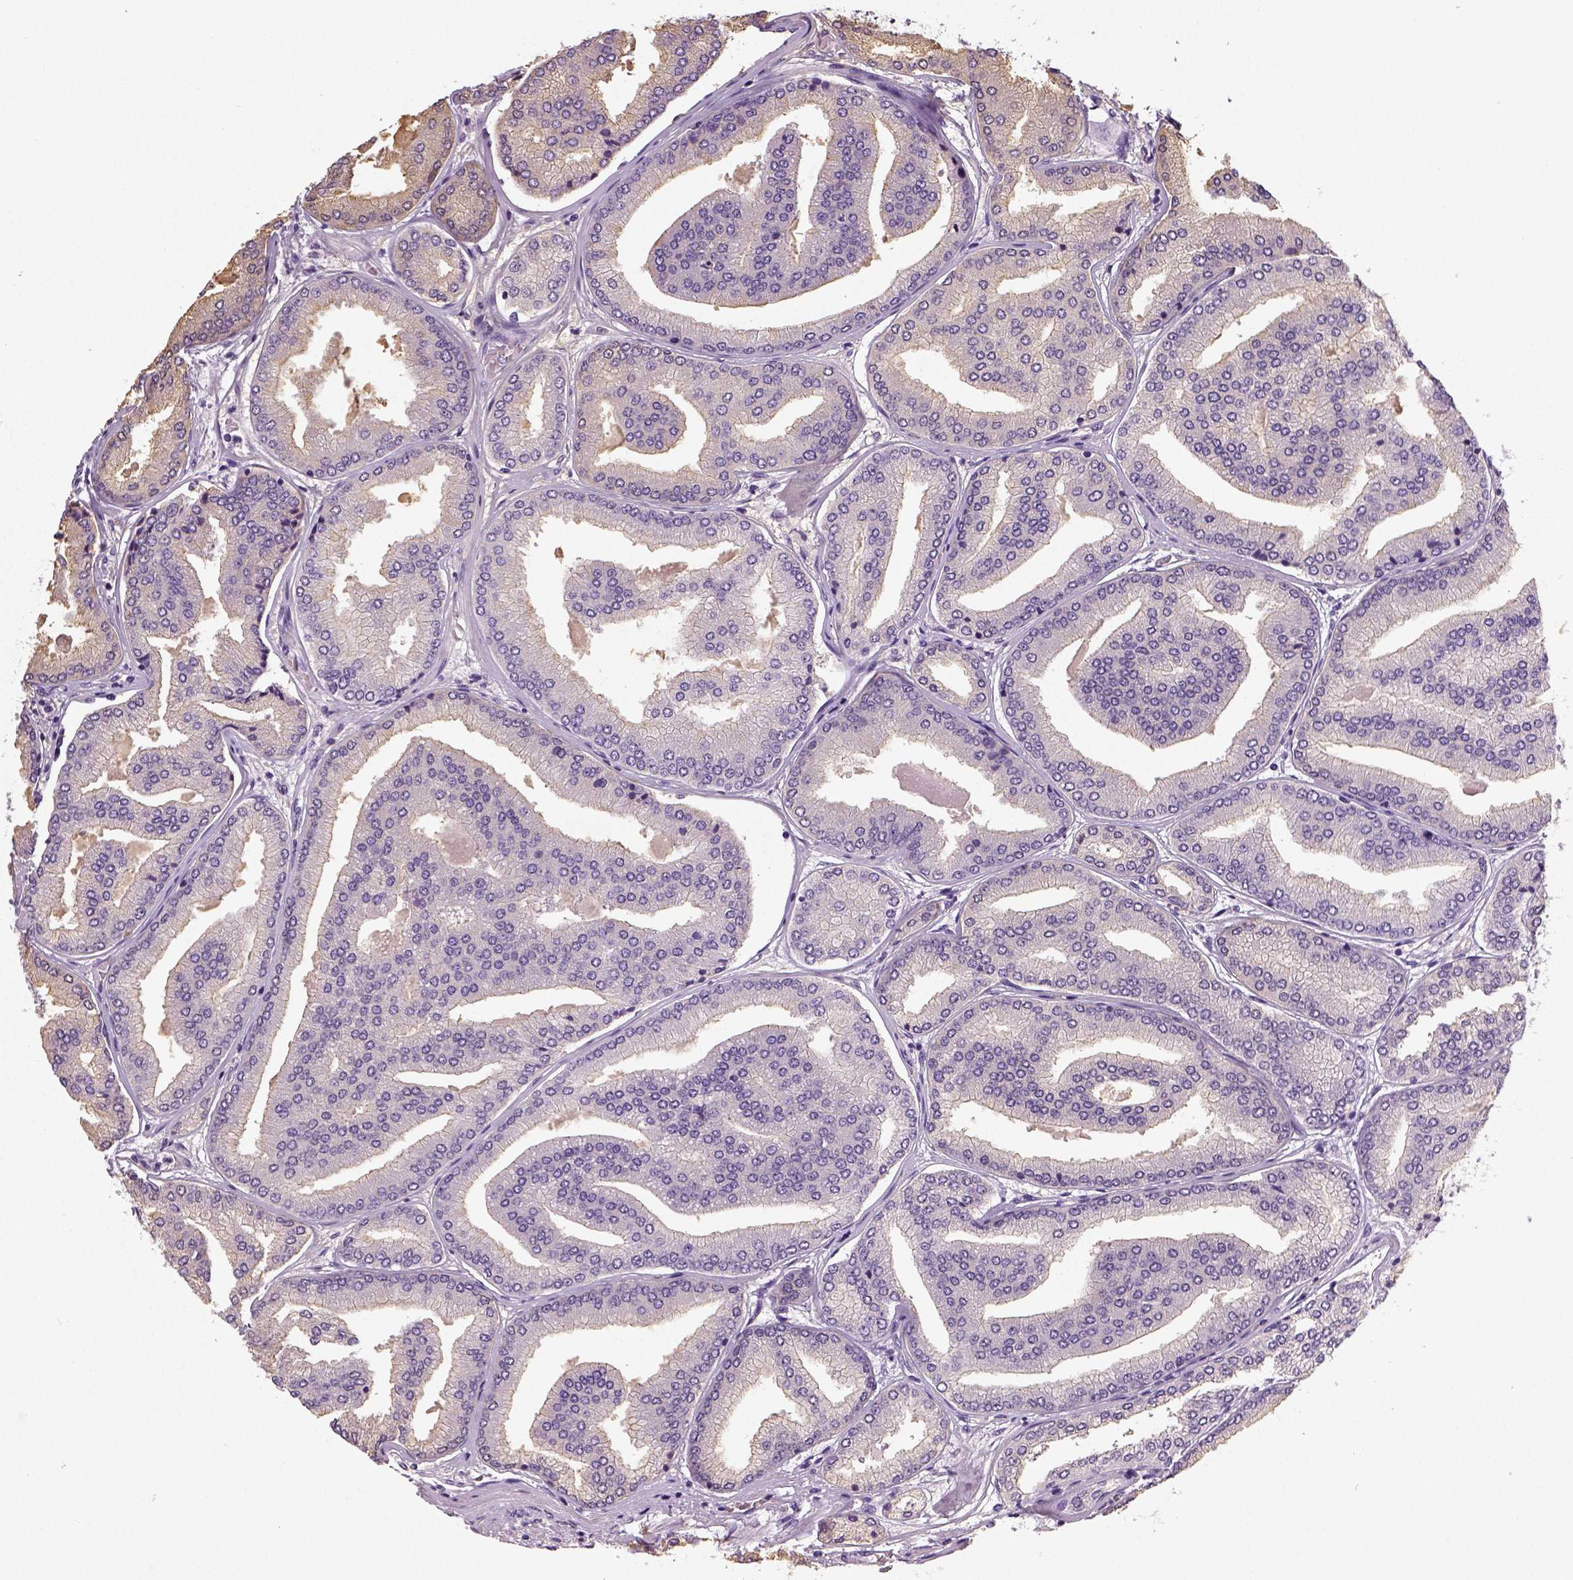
{"staining": {"intensity": "negative", "quantity": "none", "location": "none"}, "tissue": "prostate cancer", "cell_type": "Tumor cells", "image_type": "cancer", "snomed": [{"axis": "morphology", "description": "Adenocarcinoma, NOS"}, {"axis": "topography", "description": "Prostate"}], "caption": "Immunohistochemistry photomicrograph of human prostate adenocarcinoma stained for a protein (brown), which demonstrates no staining in tumor cells.", "gene": "NECAB2", "patient": {"sex": "male", "age": 63}}